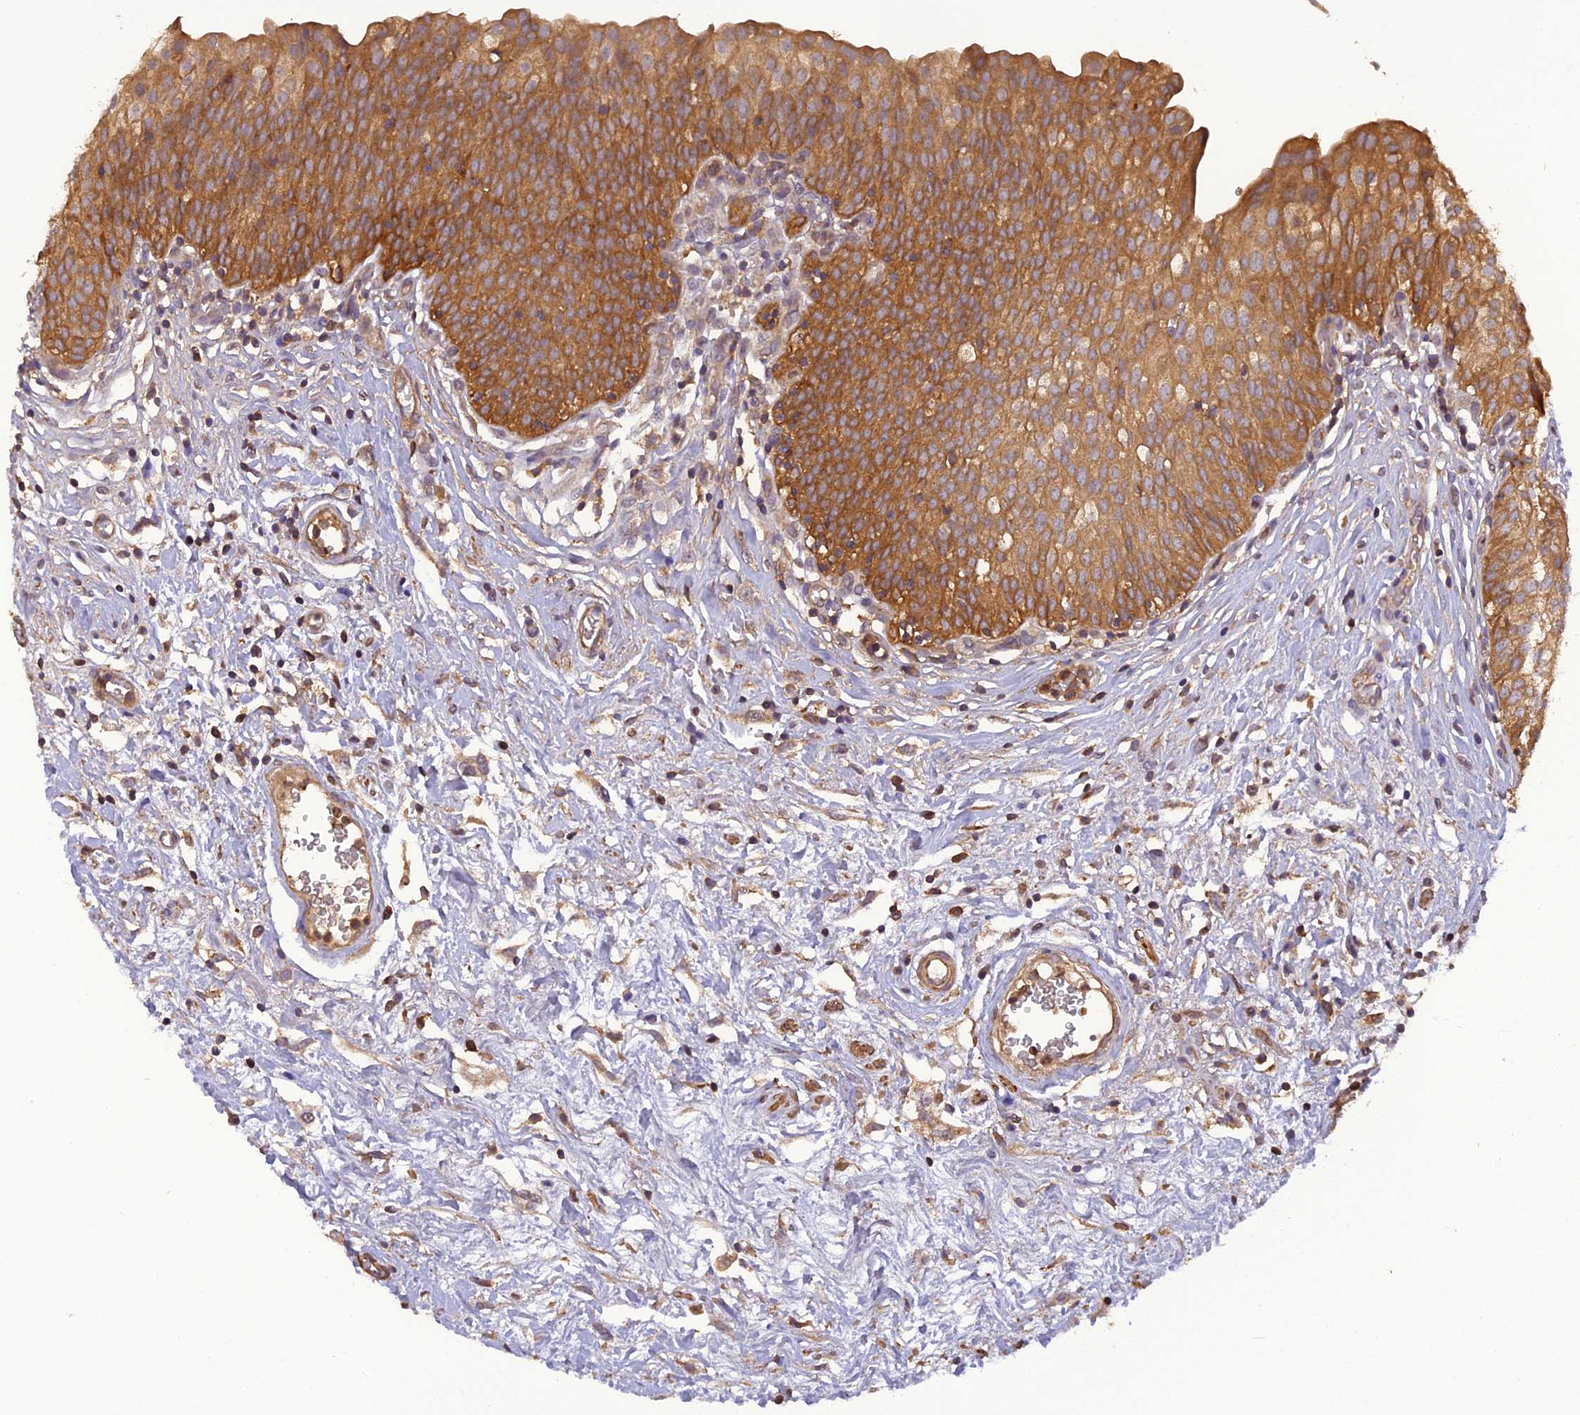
{"staining": {"intensity": "moderate", "quantity": ">75%", "location": "cytoplasmic/membranous"}, "tissue": "urinary bladder", "cell_type": "Urothelial cells", "image_type": "normal", "snomed": [{"axis": "morphology", "description": "Normal tissue, NOS"}, {"axis": "topography", "description": "Urinary bladder"}], "caption": "Human urinary bladder stained with a brown dye demonstrates moderate cytoplasmic/membranous positive expression in approximately >75% of urothelial cells.", "gene": "STOML1", "patient": {"sex": "male", "age": 55}}